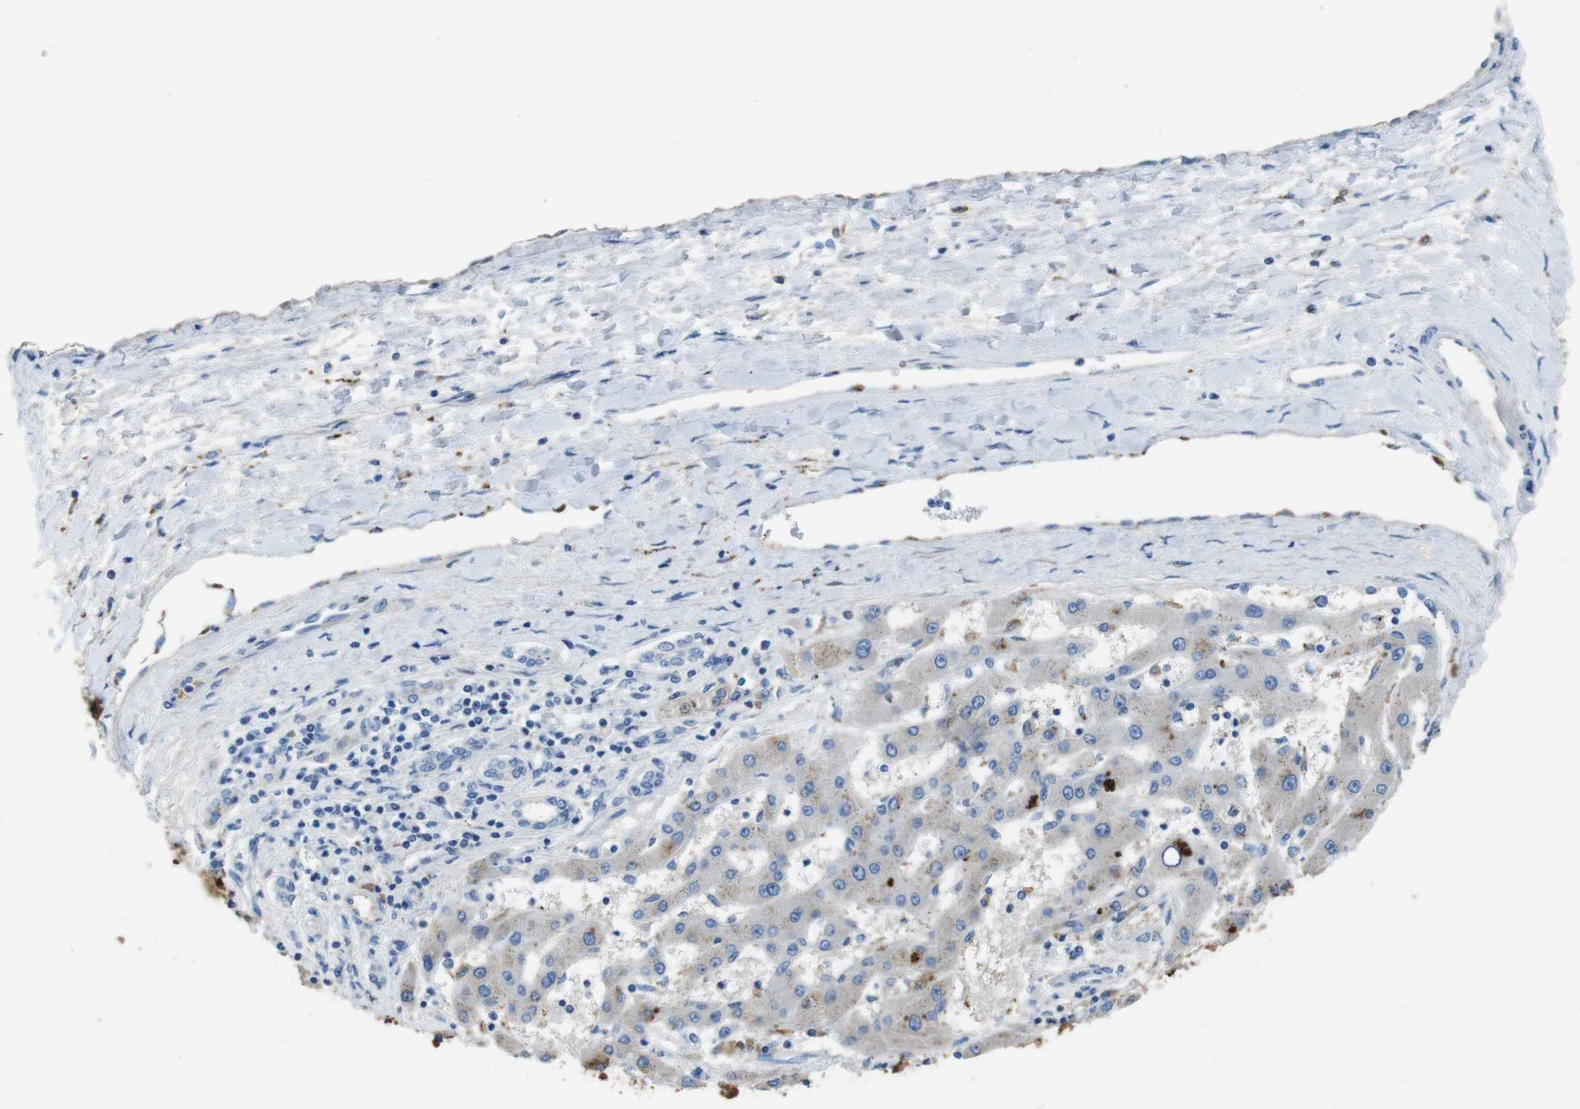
{"staining": {"intensity": "negative", "quantity": "none", "location": "none"}, "tissue": "liver cancer", "cell_type": "Tumor cells", "image_type": "cancer", "snomed": [{"axis": "morphology", "description": "Carcinoma, Hepatocellular, NOS"}, {"axis": "topography", "description": "Liver"}], "caption": "Hepatocellular carcinoma (liver) was stained to show a protein in brown. There is no significant expression in tumor cells. The staining was performed using DAB (3,3'-diaminobenzidine) to visualize the protein expression in brown, while the nuclei were stained in blue with hematoxylin (Magnification: 20x).", "gene": "TMPRSS15", "patient": {"sex": "female", "age": 61}}